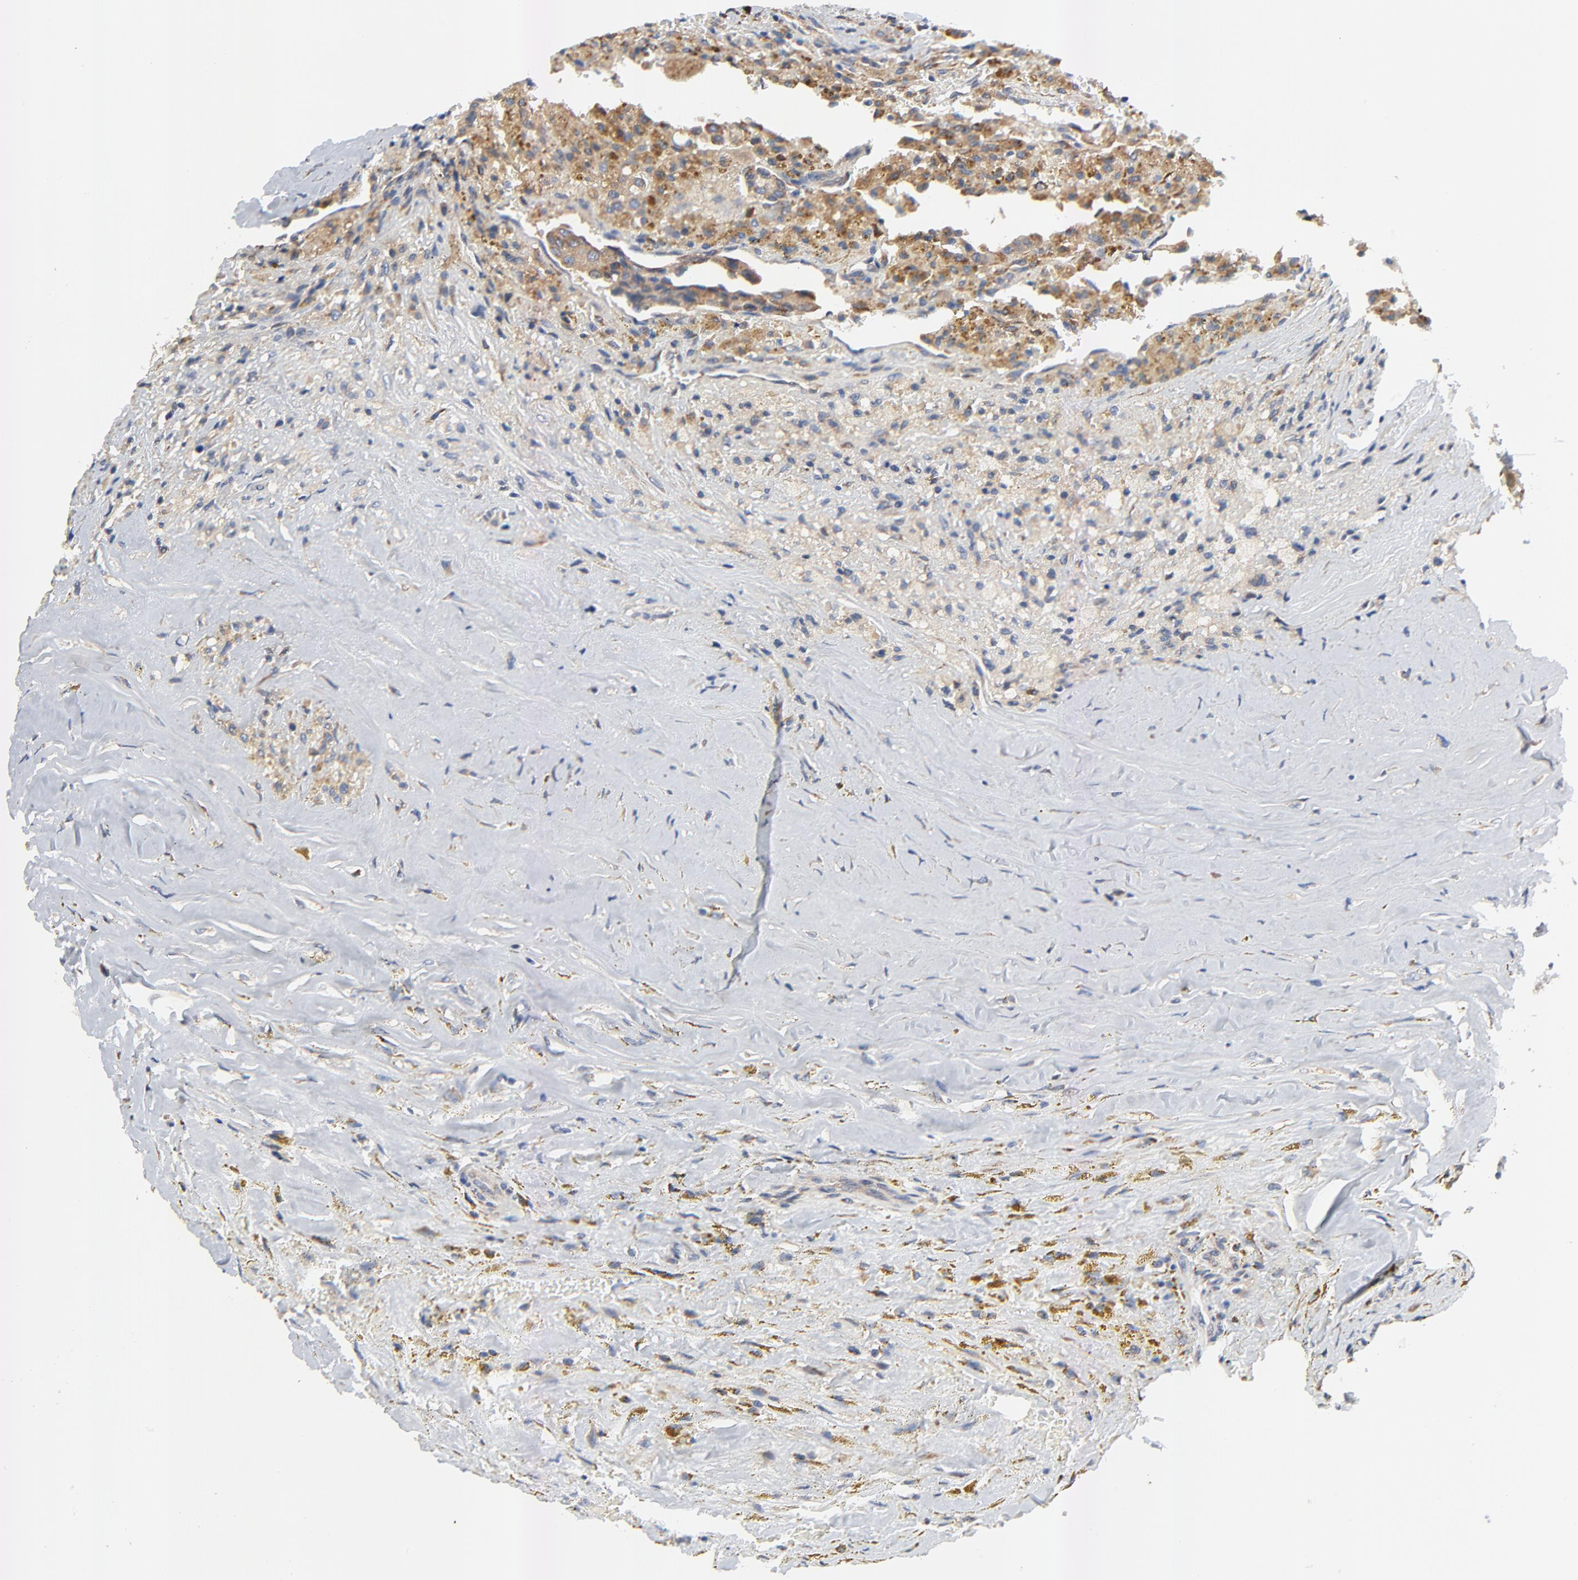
{"staining": {"intensity": "moderate", "quantity": ">75%", "location": "cytoplasmic/membranous"}, "tissue": "thyroid cancer", "cell_type": "Tumor cells", "image_type": "cancer", "snomed": [{"axis": "morphology", "description": "Papillary adenocarcinoma, NOS"}, {"axis": "topography", "description": "Thyroid gland"}], "caption": "Immunohistochemistry (DAB (3,3'-diaminobenzidine)) staining of human thyroid cancer shows moderate cytoplasmic/membranous protein staining in about >75% of tumor cells. The staining was performed using DAB (3,3'-diaminobenzidine) to visualize the protein expression in brown, while the nuclei were stained in blue with hematoxylin (Magnification: 20x).", "gene": "VAV2", "patient": {"sex": "male", "age": 87}}